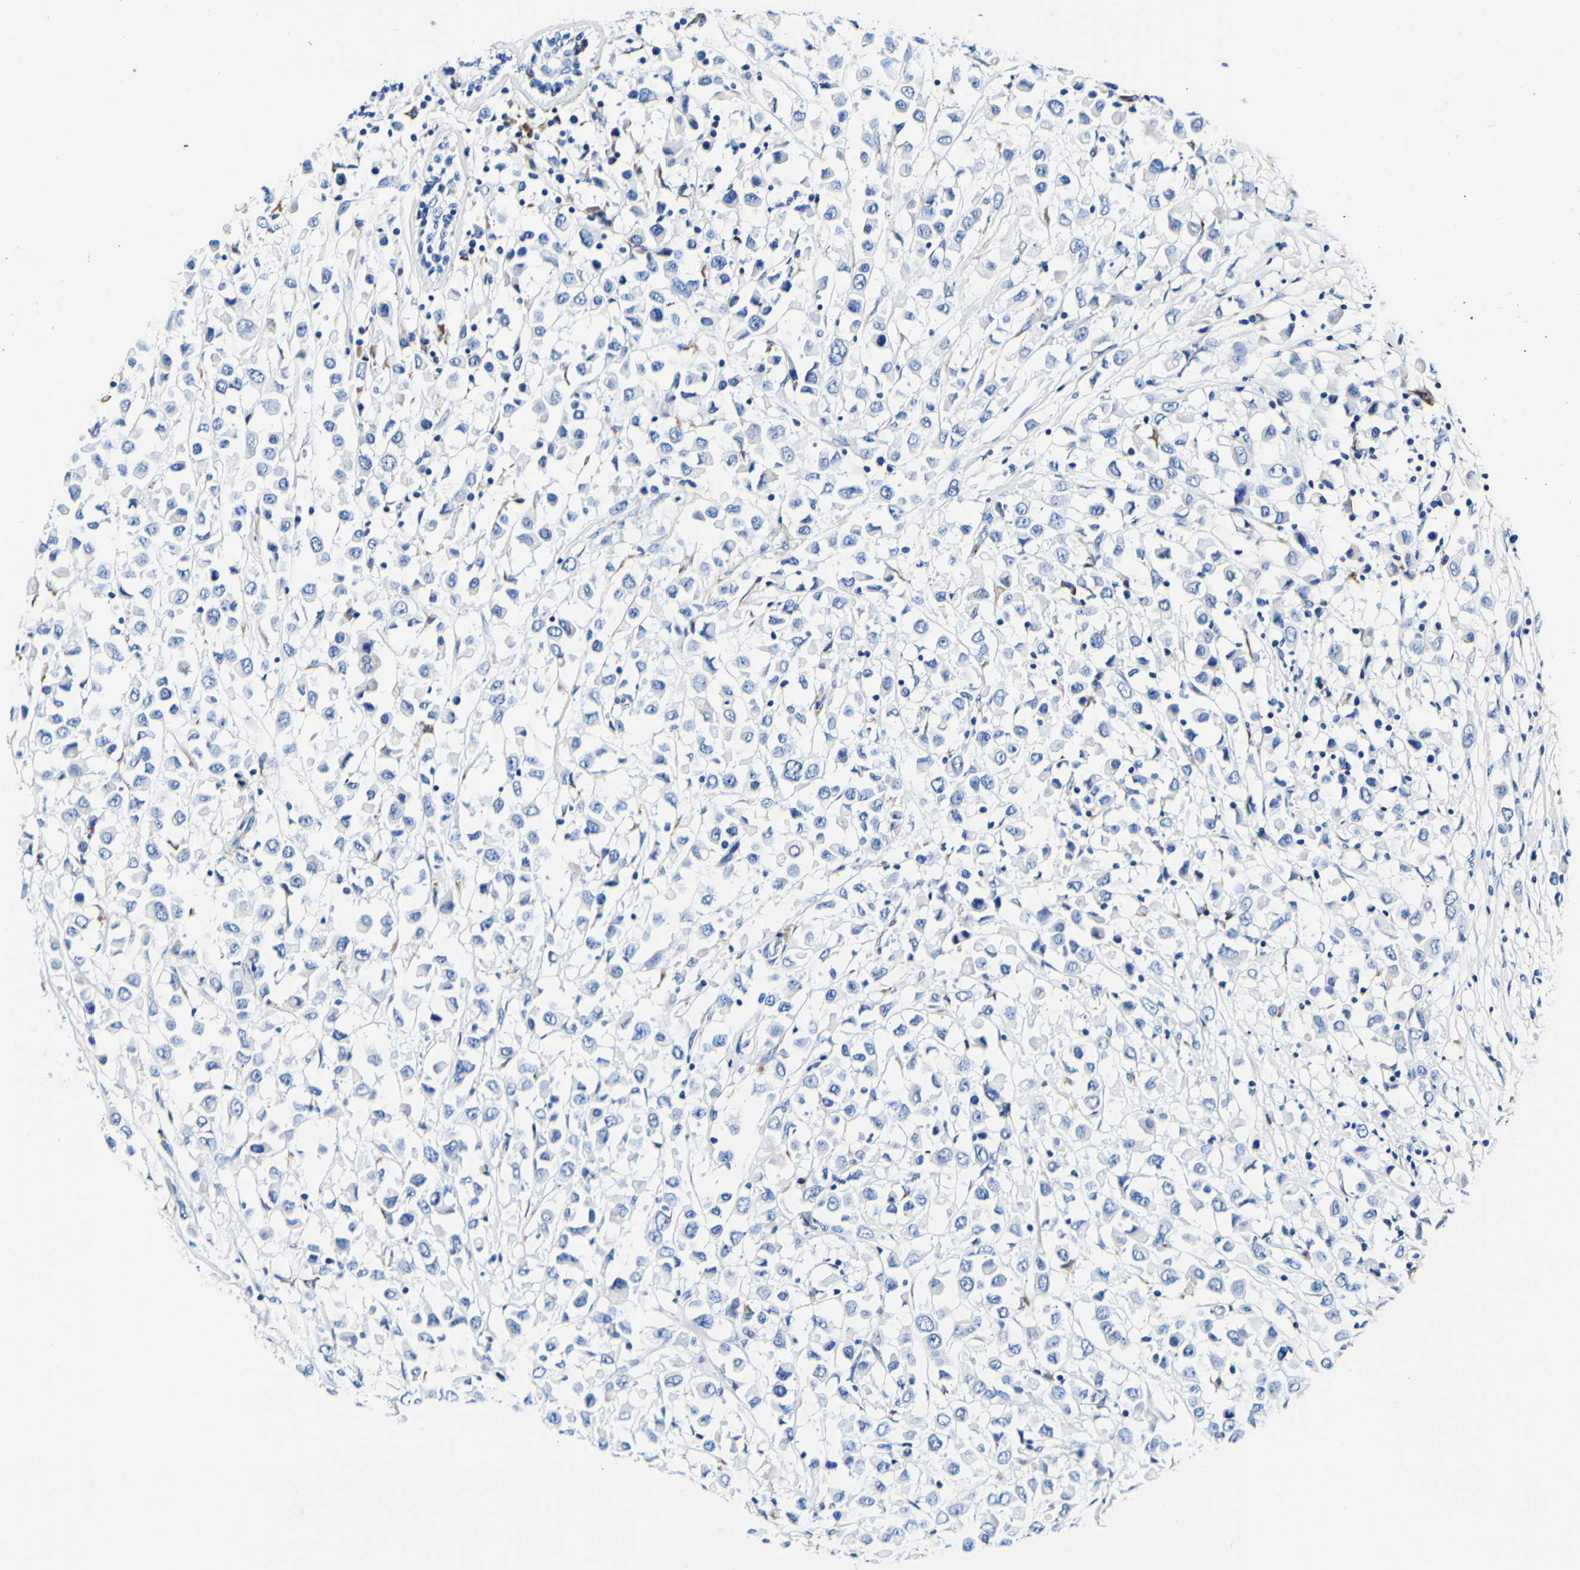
{"staining": {"intensity": "negative", "quantity": "none", "location": "none"}, "tissue": "breast cancer", "cell_type": "Tumor cells", "image_type": "cancer", "snomed": [{"axis": "morphology", "description": "Duct carcinoma"}, {"axis": "topography", "description": "Breast"}], "caption": "Image shows no protein positivity in tumor cells of breast cancer (invasive ductal carcinoma) tissue. The staining is performed using DAB brown chromogen with nuclei counter-stained in using hematoxylin.", "gene": "P4HB", "patient": {"sex": "female", "age": 61}}